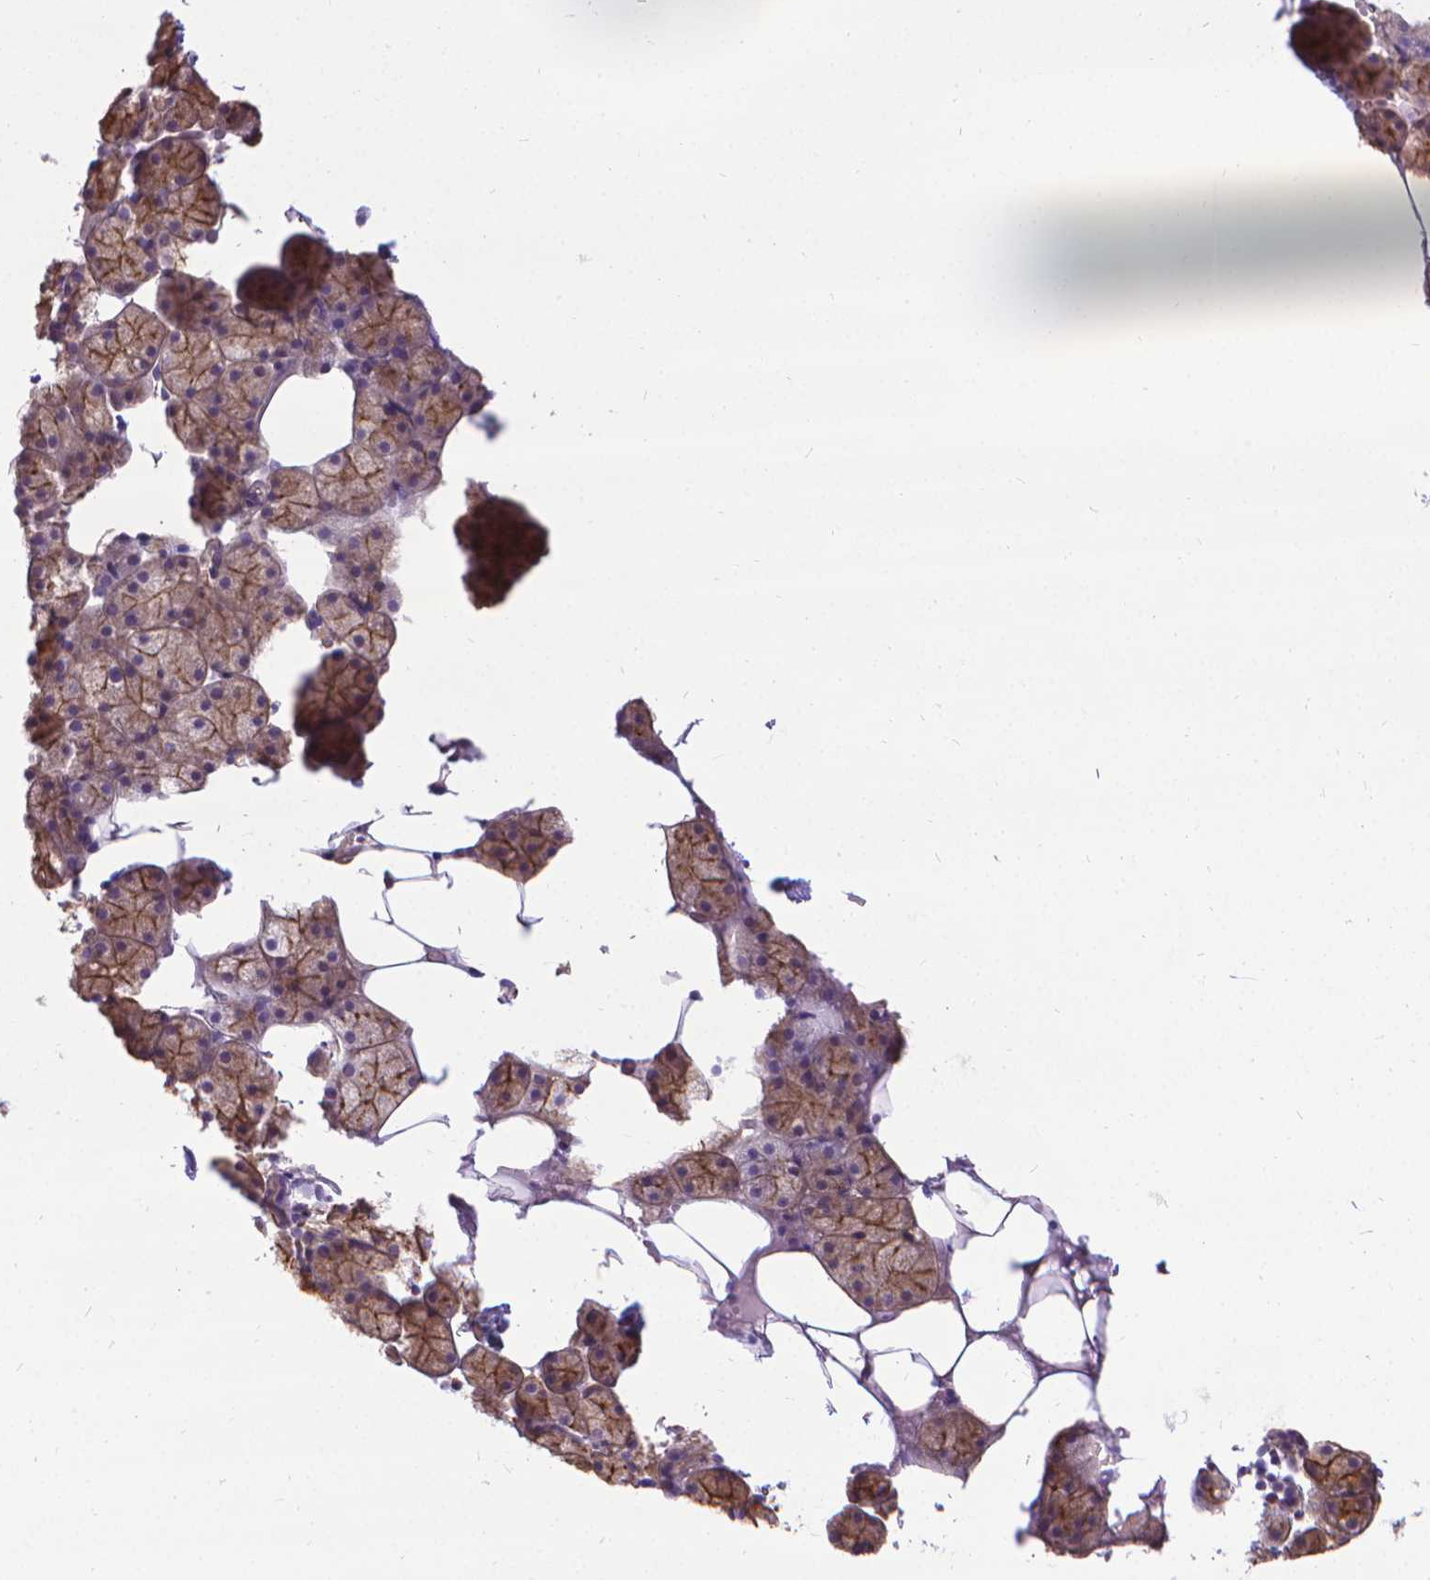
{"staining": {"intensity": "moderate", "quantity": "25%-75%", "location": "cytoplasmic/membranous"}, "tissue": "salivary gland", "cell_type": "Glandular cells", "image_type": "normal", "snomed": [{"axis": "morphology", "description": "Normal tissue, NOS"}, {"axis": "topography", "description": "Salivary gland"}], "caption": "Salivary gland stained with immunohistochemistry demonstrates moderate cytoplasmic/membranous staining in approximately 25%-75% of glandular cells.", "gene": "CFAP299", "patient": {"sex": "male", "age": 38}}